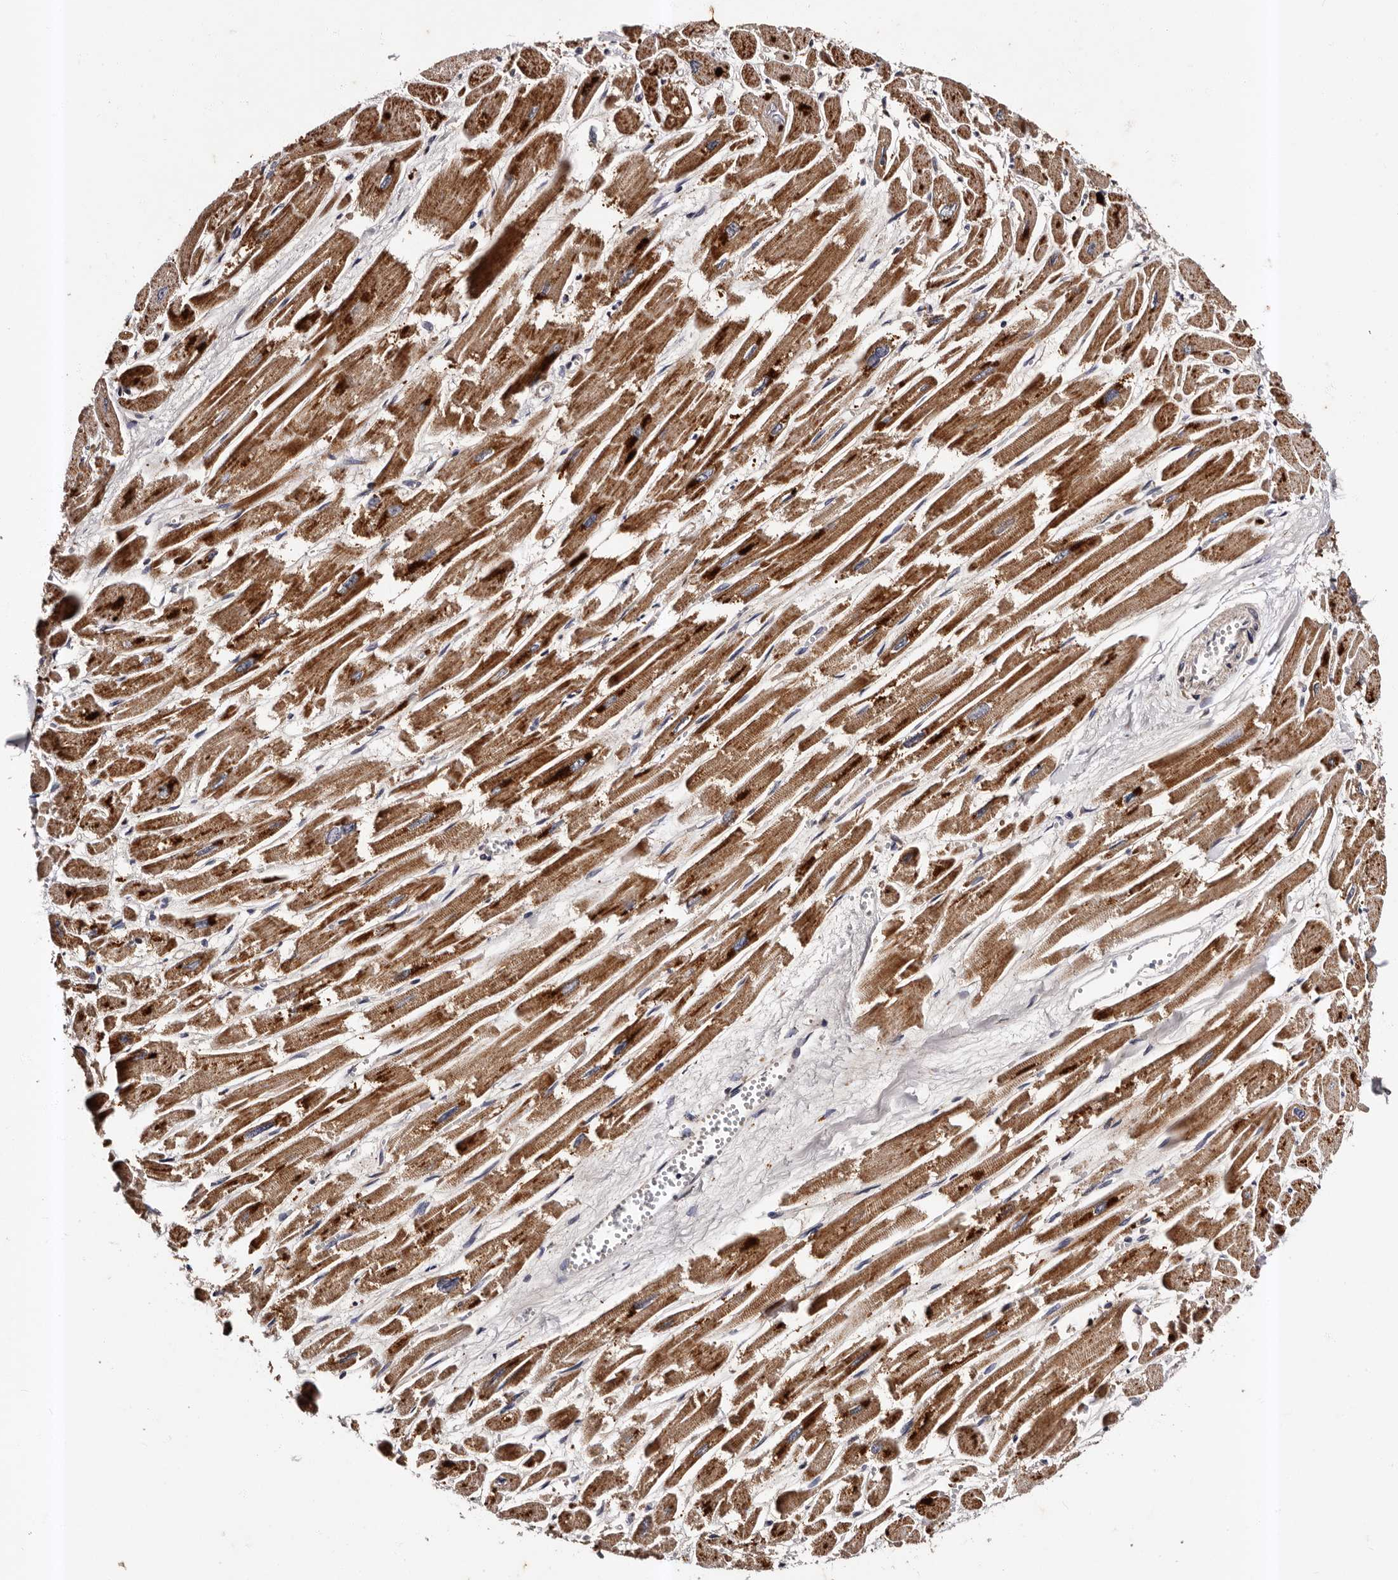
{"staining": {"intensity": "strong", "quantity": ">75%", "location": "cytoplasmic/membranous"}, "tissue": "heart muscle", "cell_type": "Cardiomyocytes", "image_type": "normal", "snomed": [{"axis": "morphology", "description": "Normal tissue, NOS"}, {"axis": "topography", "description": "Heart"}], "caption": "Protein expression analysis of normal heart muscle displays strong cytoplasmic/membranous staining in about >75% of cardiomyocytes.", "gene": "ADCK5", "patient": {"sex": "male", "age": 54}}